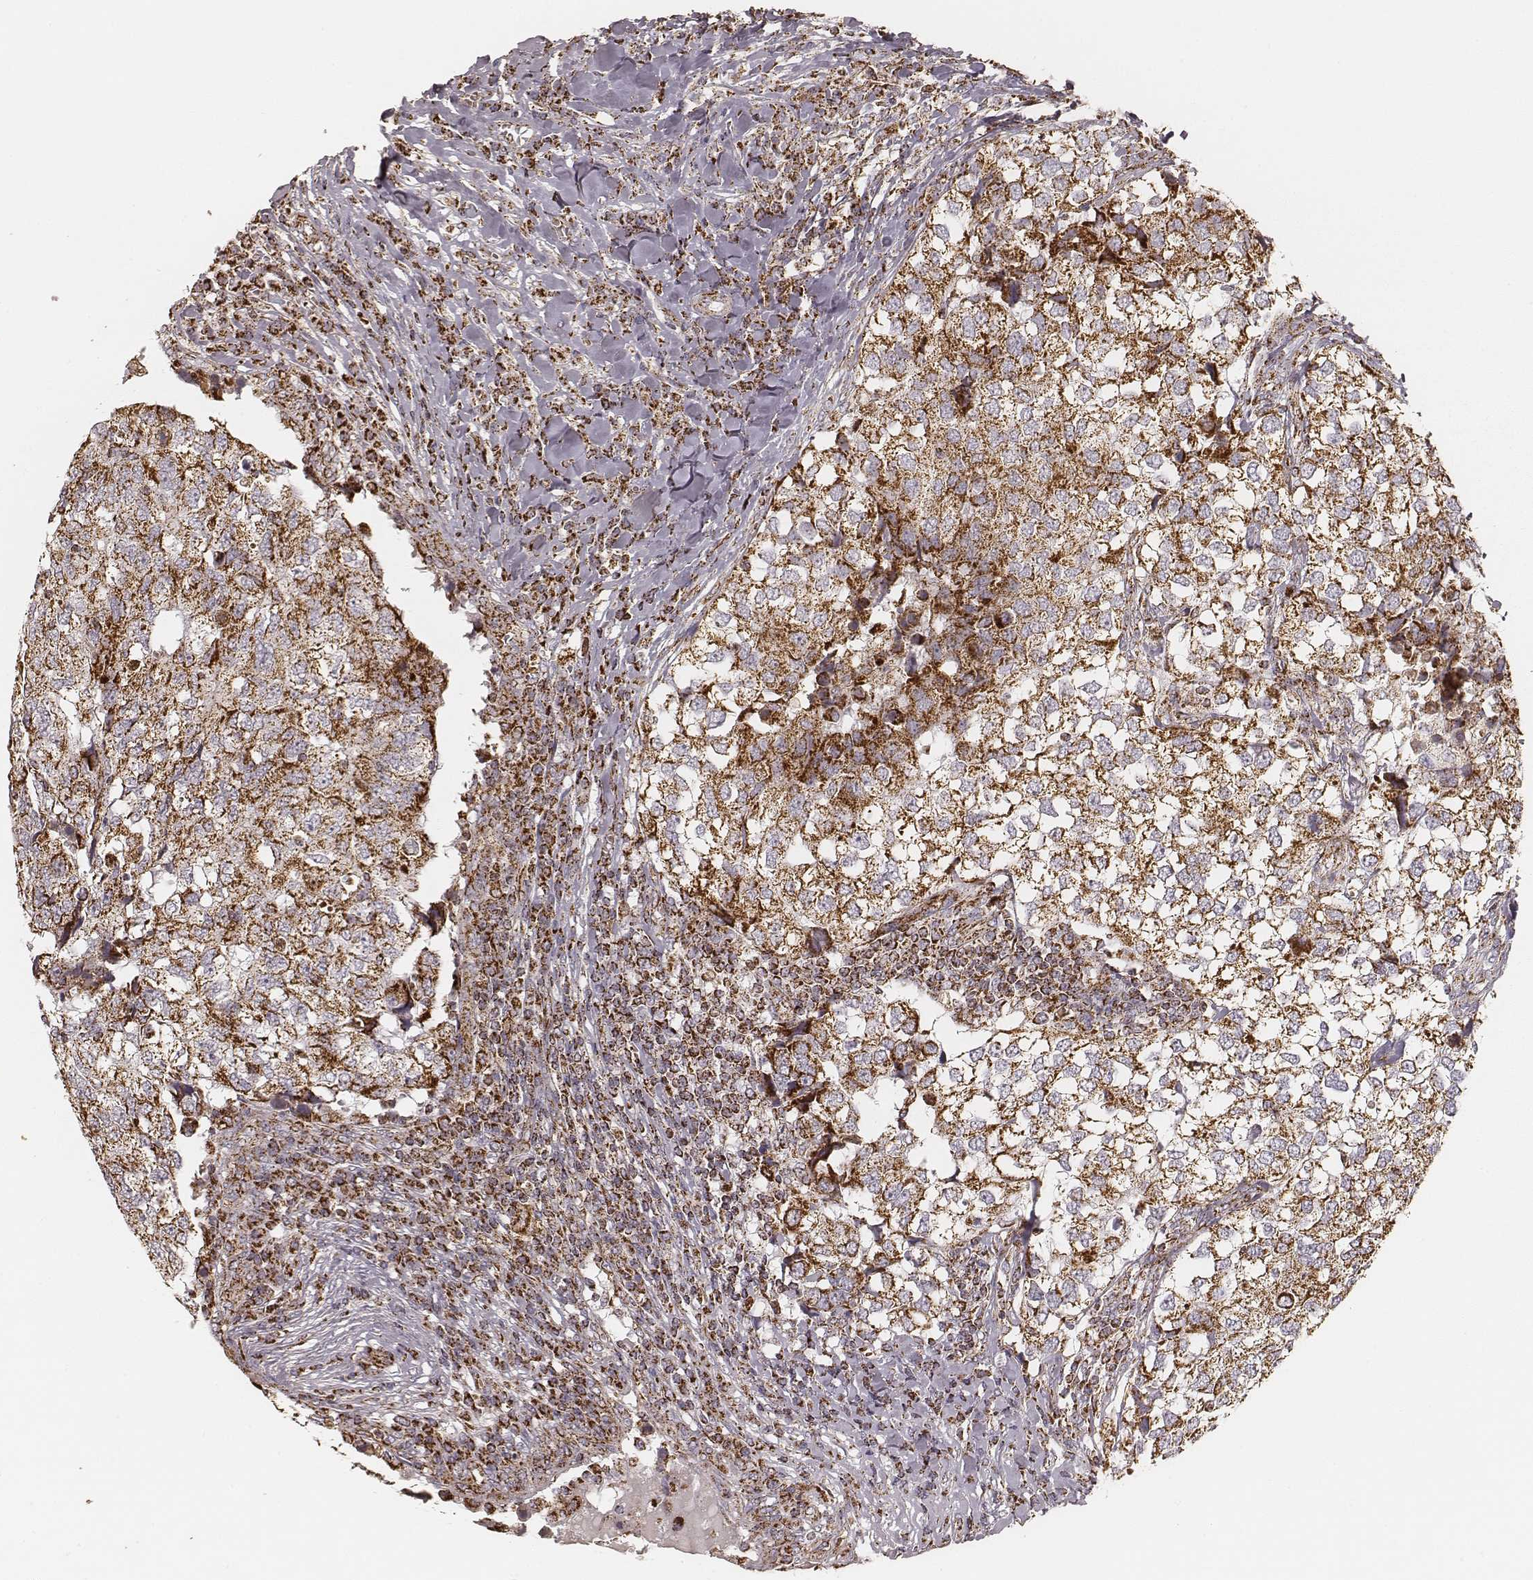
{"staining": {"intensity": "strong", "quantity": ">75%", "location": "cytoplasmic/membranous"}, "tissue": "breast cancer", "cell_type": "Tumor cells", "image_type": "cancer", "snomed": [{"axis": "morphology", "description": "Duct carcinoma"}, {"axis": "topography", "description": "Breast"}], "caption": "Breast cancer stained with a protein marker shows strong staining in tumor cells.", "gene": "CS", "patient": {"sex": "female", "age": 30}}